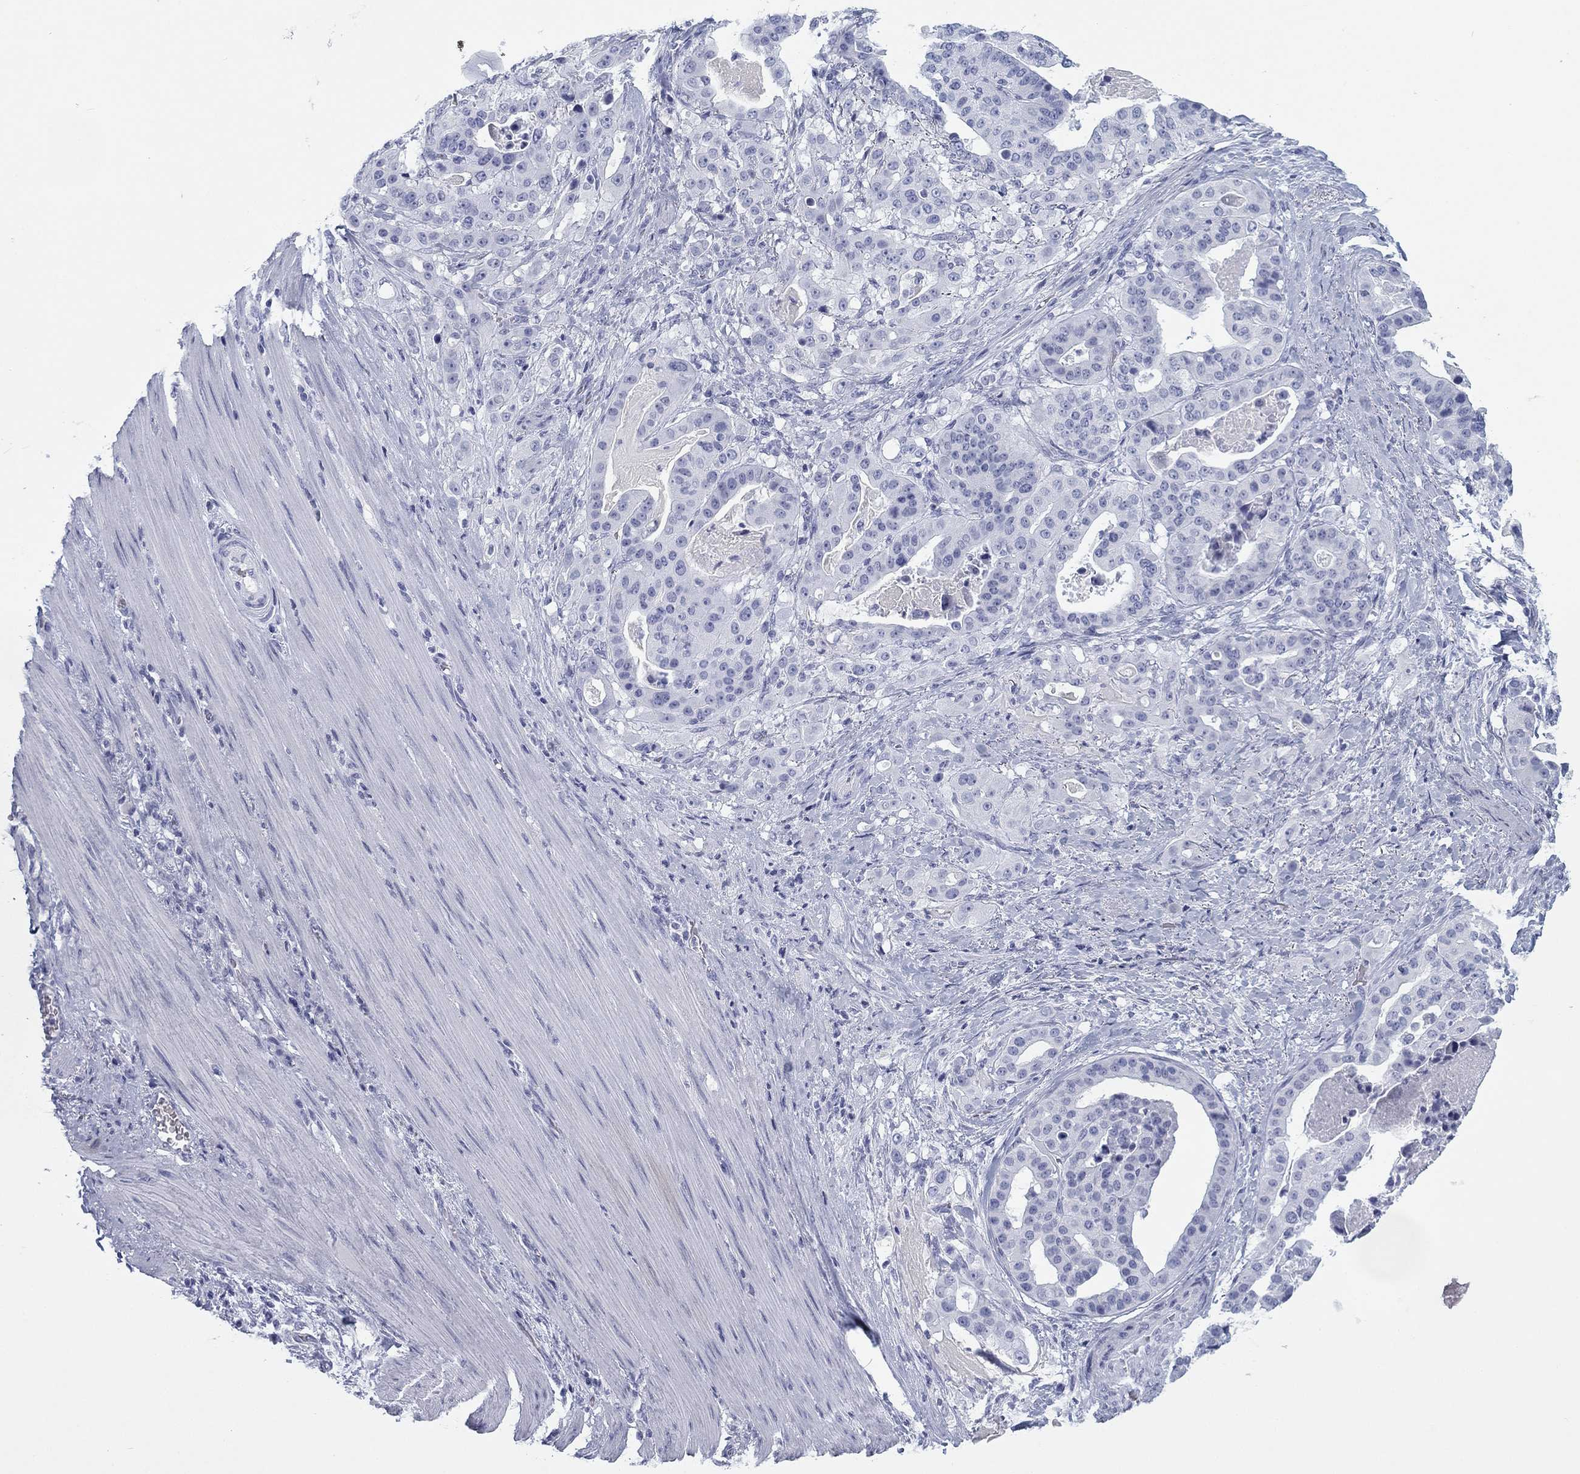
{"staining": {"intensity": "negative", "quantity": "none", "location": "none"}, "tissue": "stomach cancer", "cell_type": "Tumor cells", "image_type": "cancer", "snomed": [{"axis": "morphology", "description": "Adenocarcinoma, NOS"}, {"axis": "topography", "description": "Stomach"}], "caption": "Immunohistochemical staining of stomach adenocarcinoma shows no significant positivity in tumor cells.", "gene": "CALB1", "patient": {"sex": "male", "age": 48}}